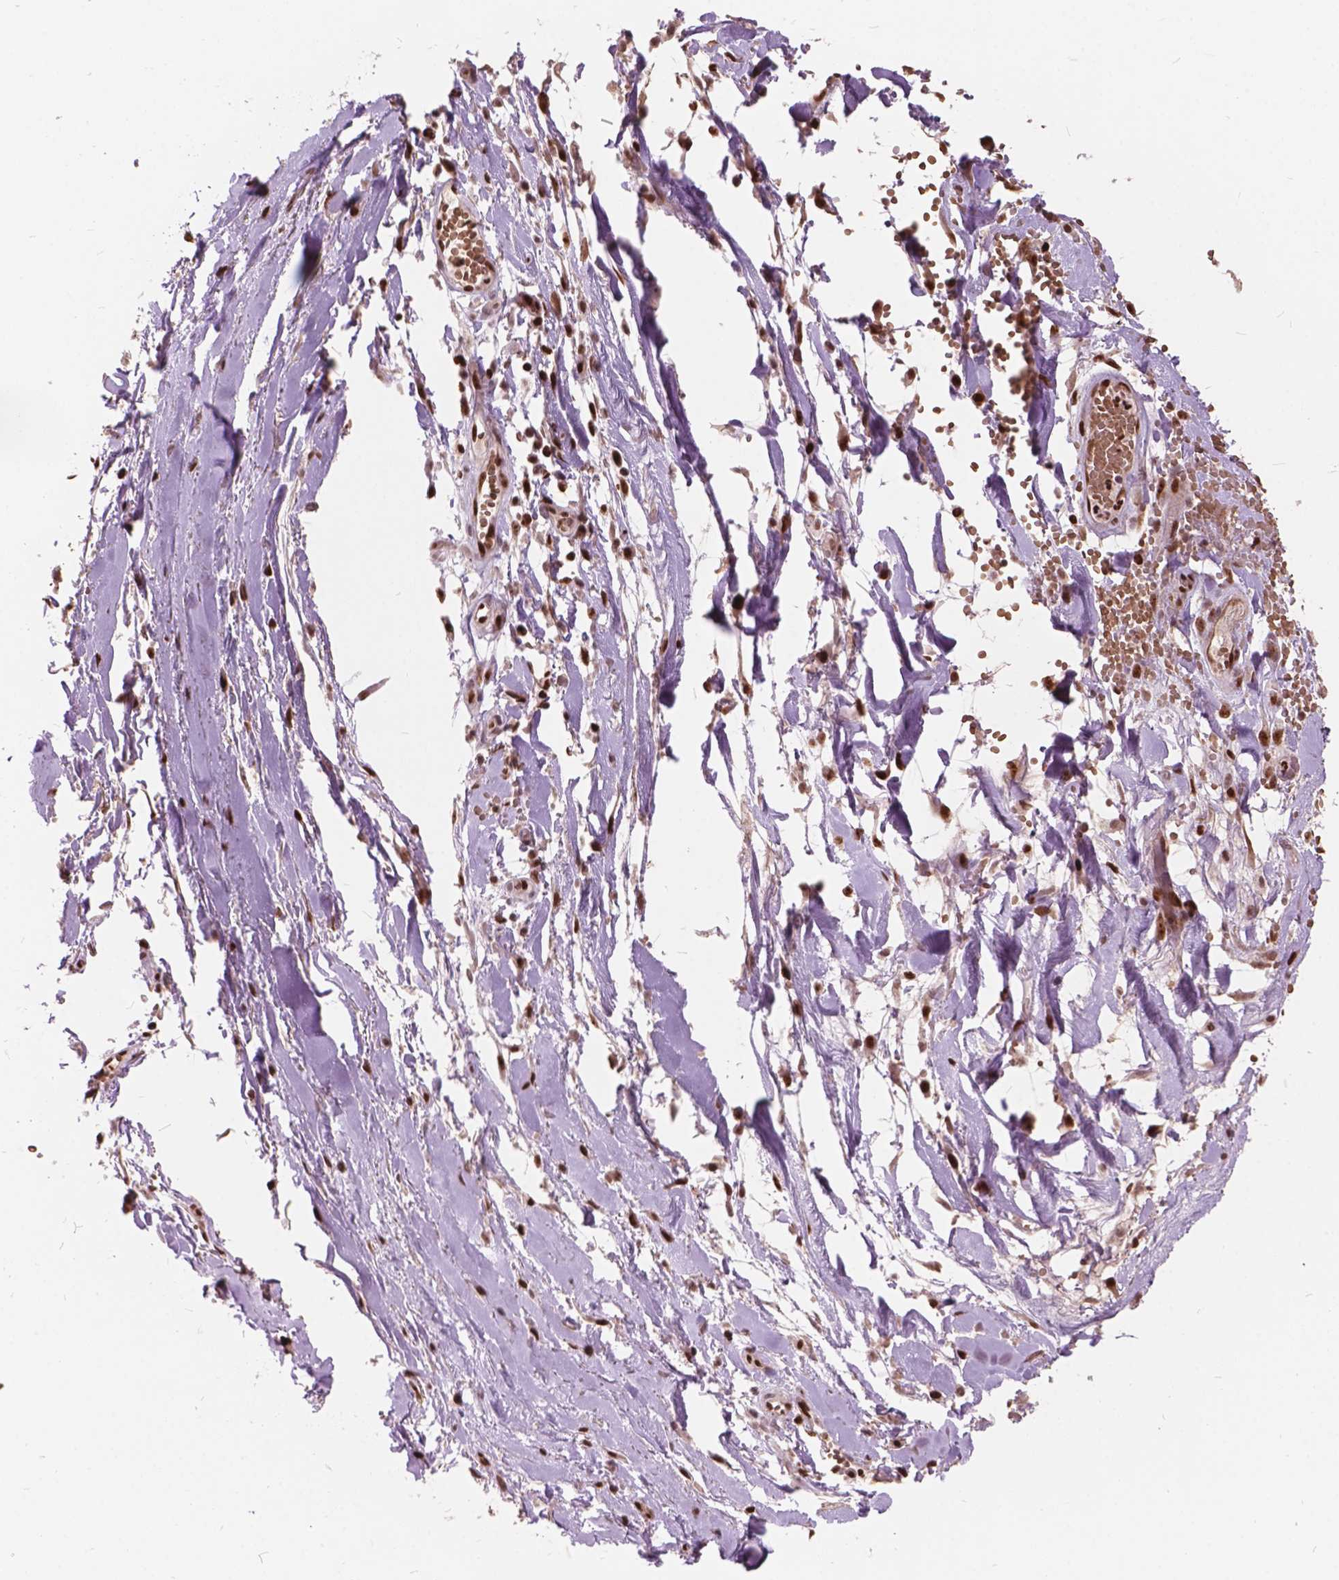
{"staining": {"intensity": "negative", "quantity": "none", "location": "none"}, "tissue": "soft tissue", "cell_type": "Chondrocytes", "image_type": "normal", "snomed": [{"axis": "morphology", "description": "Normal tissue, NOS"}, {"axis": "topography", "description": "Cartilage tissue"}, {"axis": "topography", "description": "Nasopharynx"}, {"axis": "topography", "description": "Thyroid gland"}], "caption": "Immunohistochemistry (IHC) image of normal human soft tissue stained for a protein (brown), which demonstrates no expression in chondrocytes.", "gene": "ANP32A", "patient": {"sex": "male", "age": 63}}